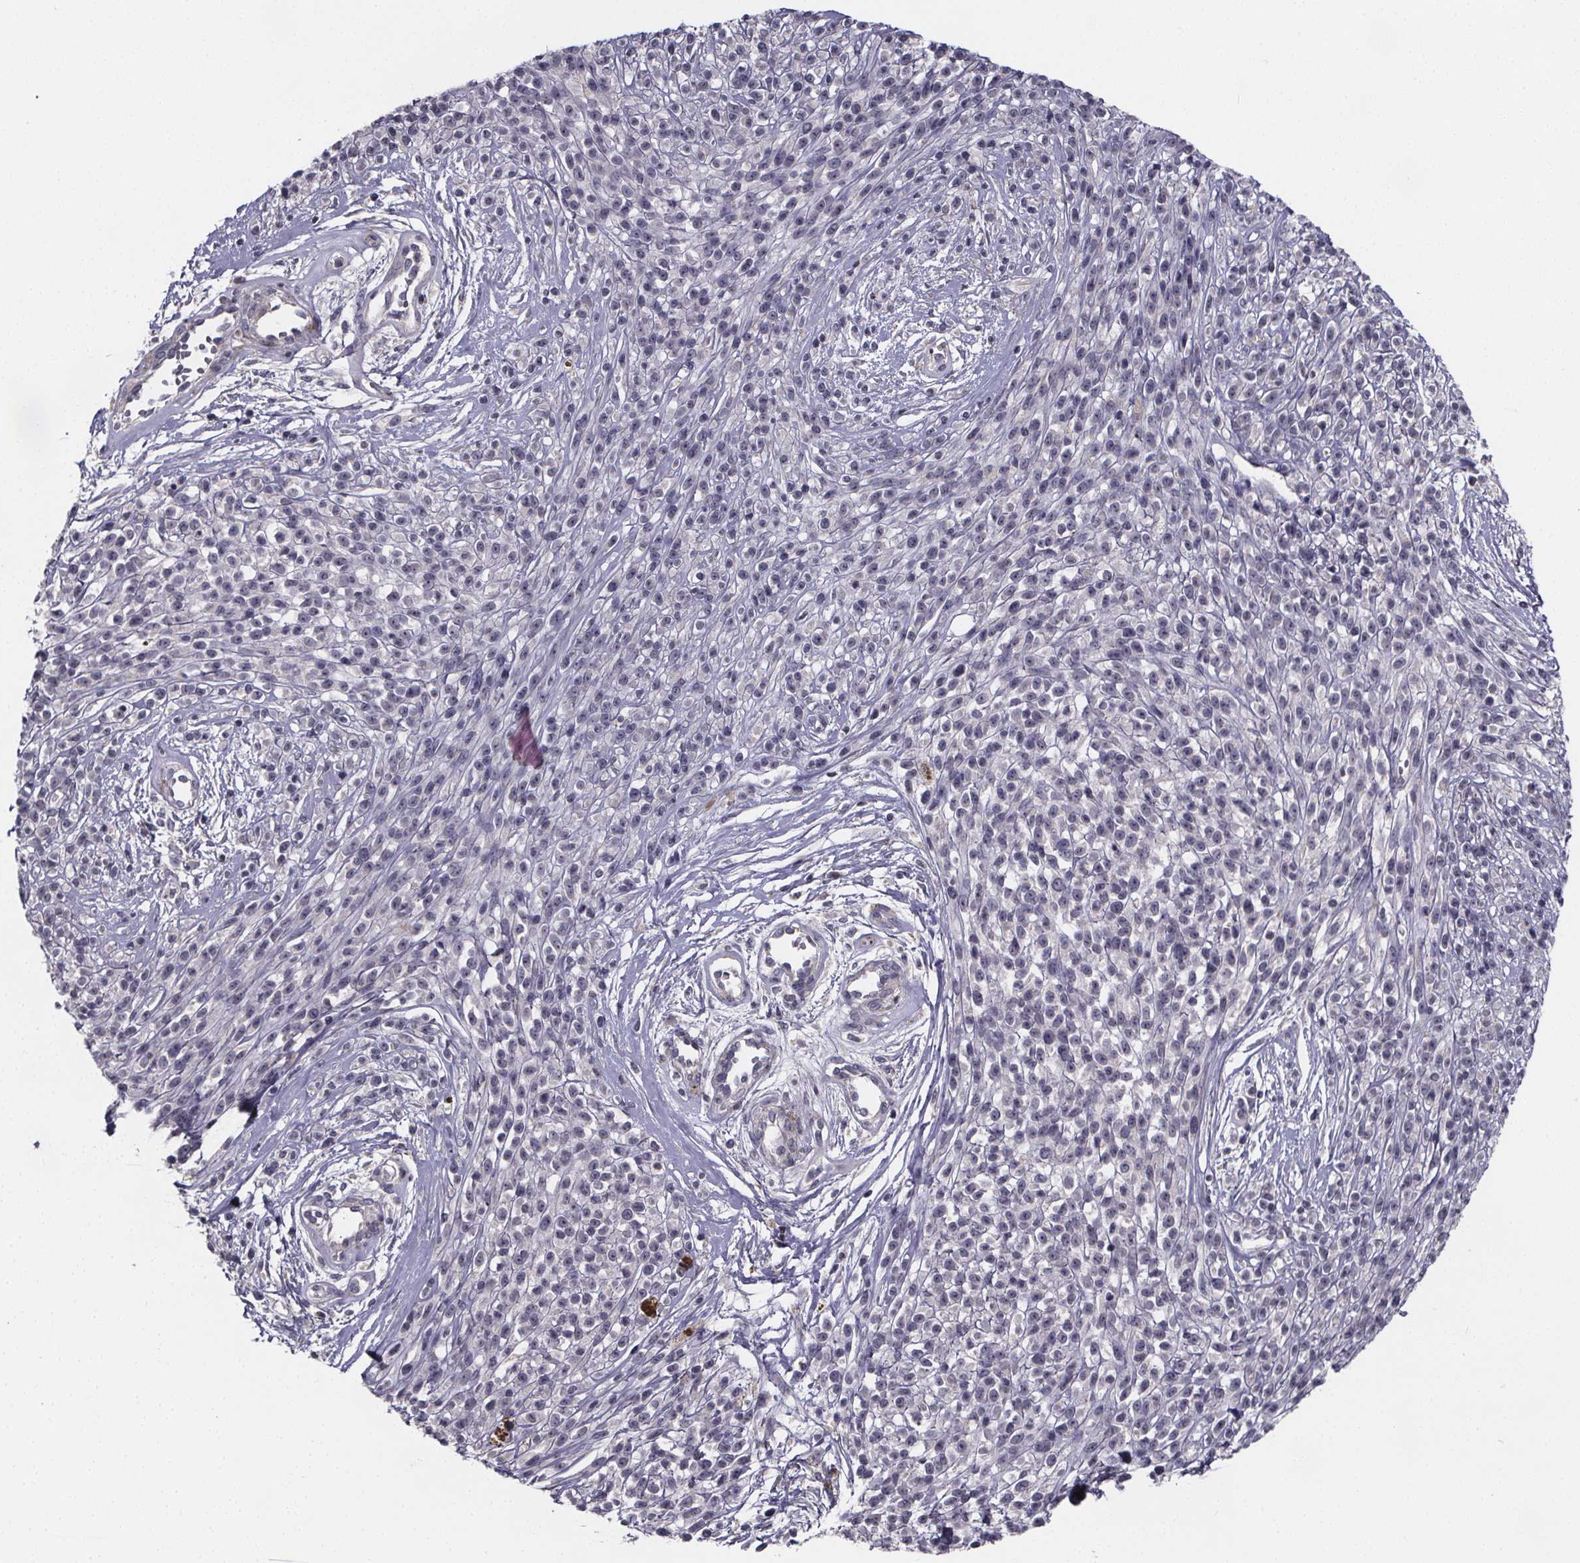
{"staining": {"intensity": "negative", "quantity": "none", "location": "none"}, "tissue": "melanoma", "cell_type": "Tumor cells", "image_type": "cancer", "snomed": [{"axis": "morphology", "description": "Malignant melanoma, NOS"}, {"axis": "topography", "description": "Skin"}, {"axis": "topography", "description": "Skin of trunk"}], "caption": "Malignant melanoma stained for a protein using immunohistochemistry shows no staining tumor cells.", "gene": "FBXW2", "patient": {"sex": "male", "age": 74}}